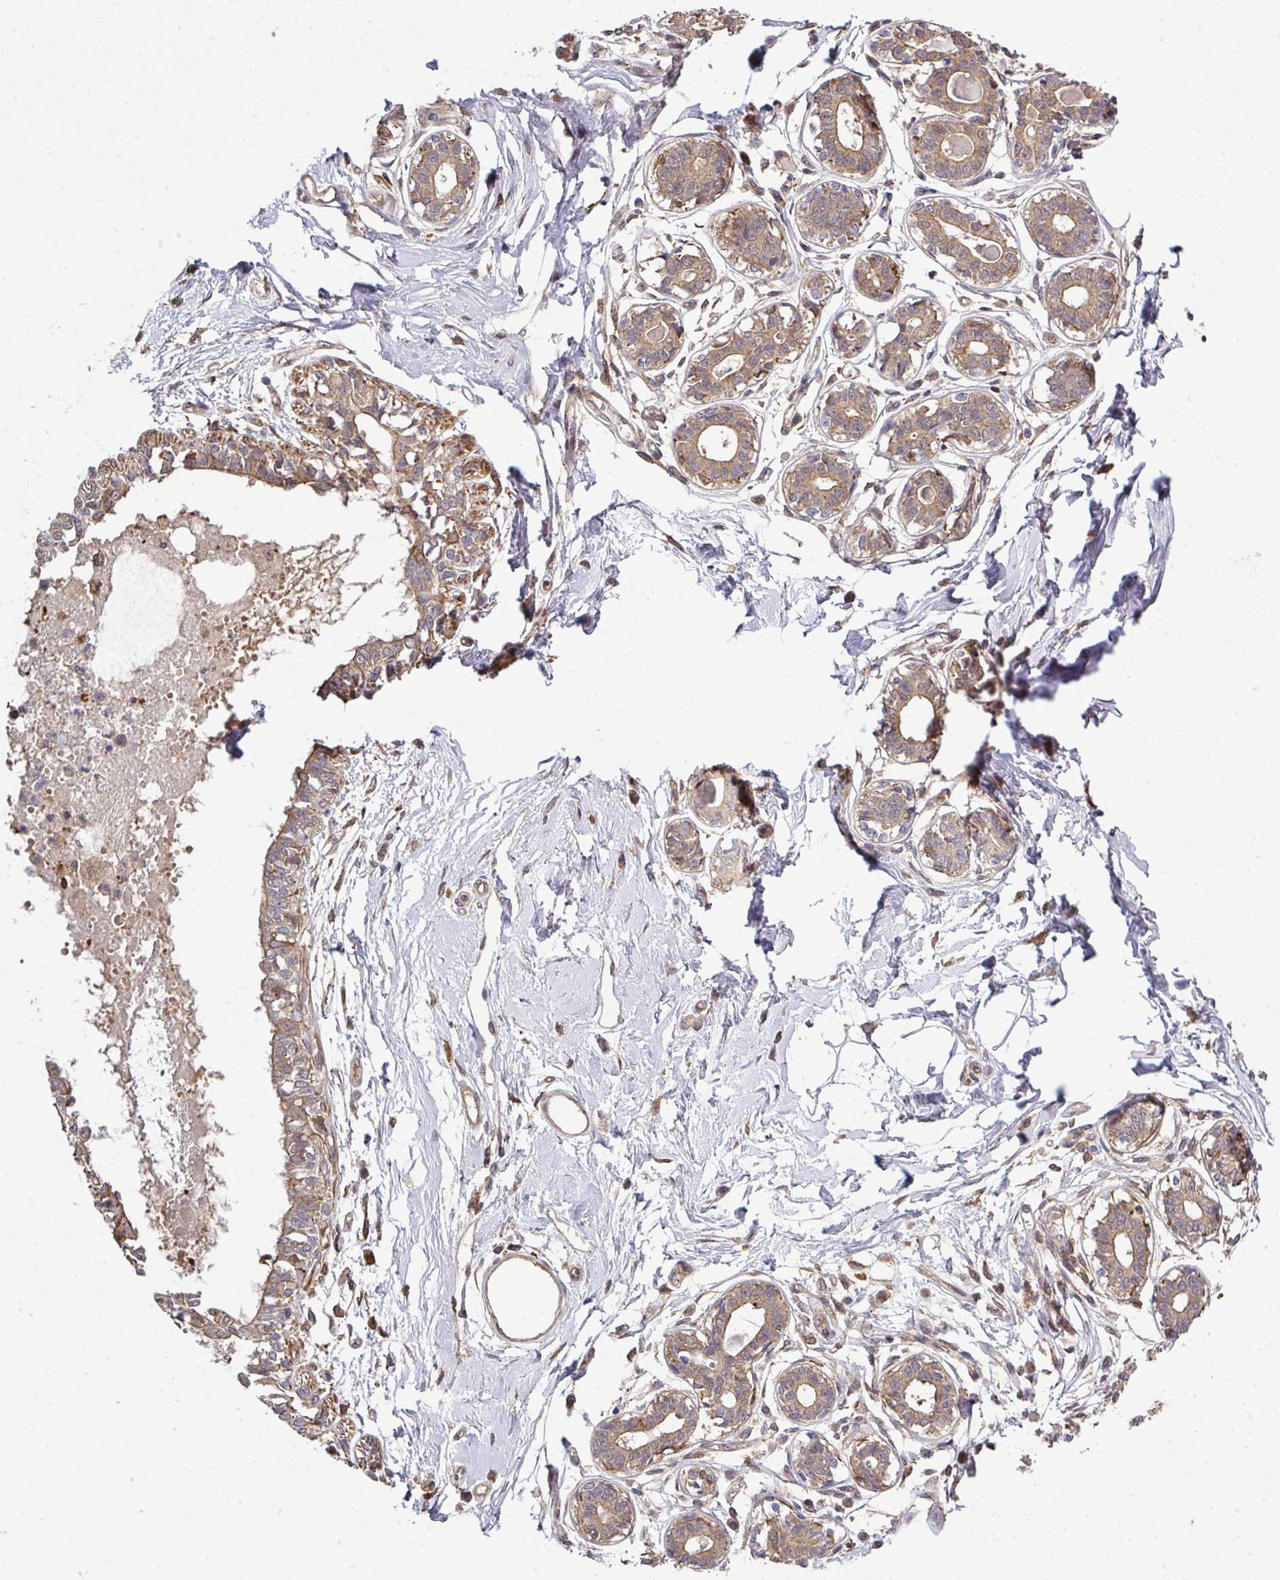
{"staining": {"intensity": "negative", "quantity": "none", "location": "none"}, "tissue": "breast", "cell_type": "Adipocytes", "image_type": "normal", "snomed": [{"axis": "morphology", "description": "Normal tissue, NOS"}, {"axis": "topography", "description": "Breast"}], "caption": "Immunohistochemistry (IHC) of normal breast displays no staining in adipocytes.", "gene": "ARPIN", "patient": {"sex": "female", "age": 45}}